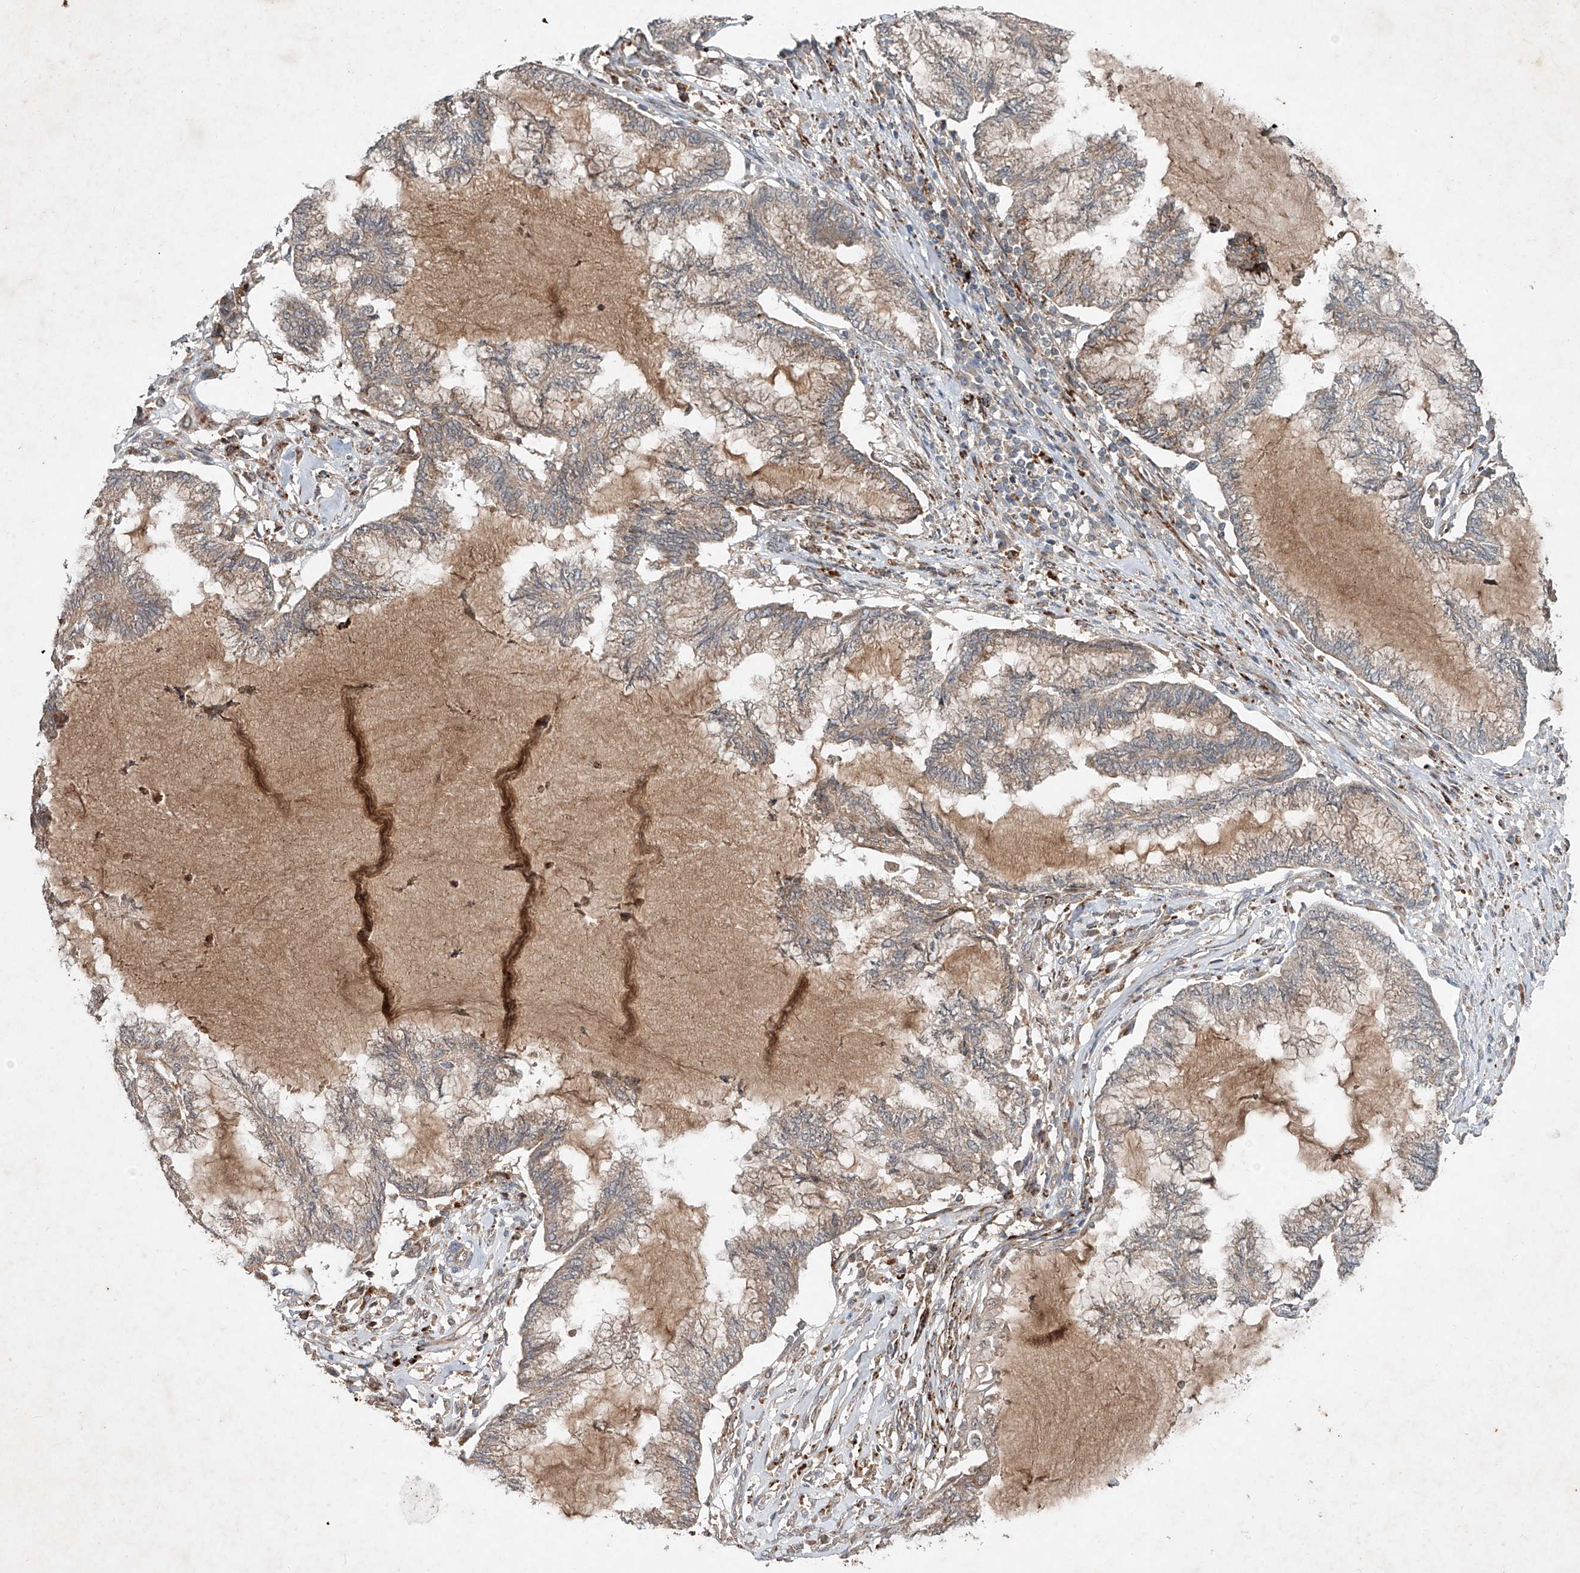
{"staining": {"intensity": "weak", "quantity": "25%-75%", "location": "cytoplasmic/membranous"}, "tissue": "endometrial cancer", "cell_type": "Tumor cells", "image_type": "cancer", "snomed": [{"axis": "morphology", "description": "Adenocarcinoma, NOS"}, {"axis": "topography", "description": "Endometrium"}], "caption": "A photomicrograph of endometrial cancer (adenocarcinoma) stained for a protein demonstrates weak cytoplasmic/membranous brown staining in tumor cells.", "gene": "IER5", "patient": {"sex": "female", "age": 86}}